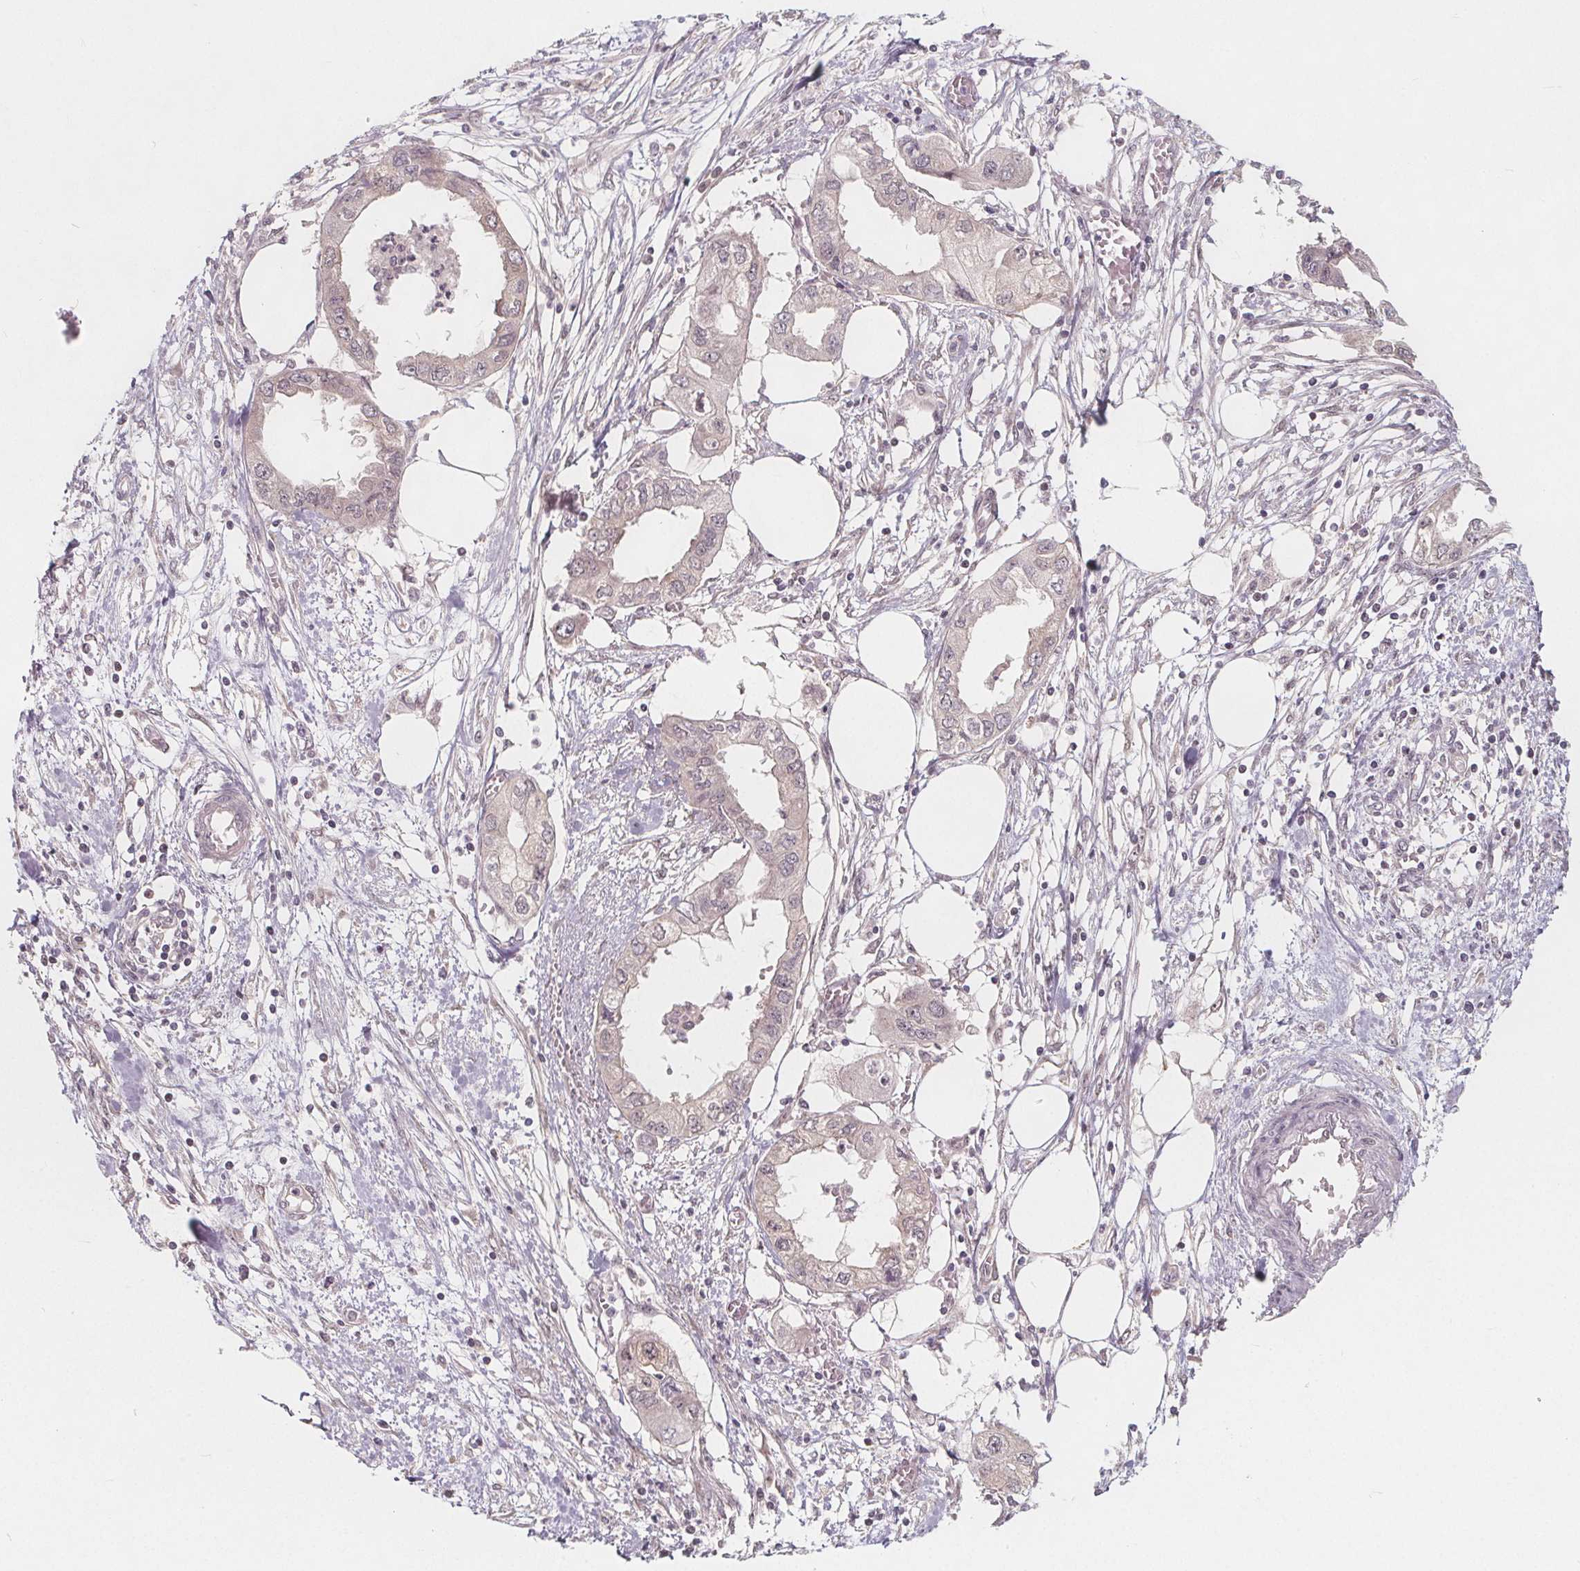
{"staining": {"intensity": "negative", "quantity": "none", "location": "none"}, "tissue": "endometrial cancer", "cell_type": "Tumor cells", "image_type": "cancer", "snomed": [{"axis": "morphology", "description": "Adenocarcinoma, NOS"}, {"axis": "morphology", "description": "Adenocarcinoma, metastatic, NOS"}, {"axis": "topography", "description": "Adipose tissue"}, {"axis": "topography", "description": "Endometrium"}], "caption": "This is an immunohistochemistry photomicrograph of human endometrial metastatic adenocarcinoma. There is no positivity in tumor cells.", "gene": "AKT1S1", "patient": {"sex": "female", "age": 67}}